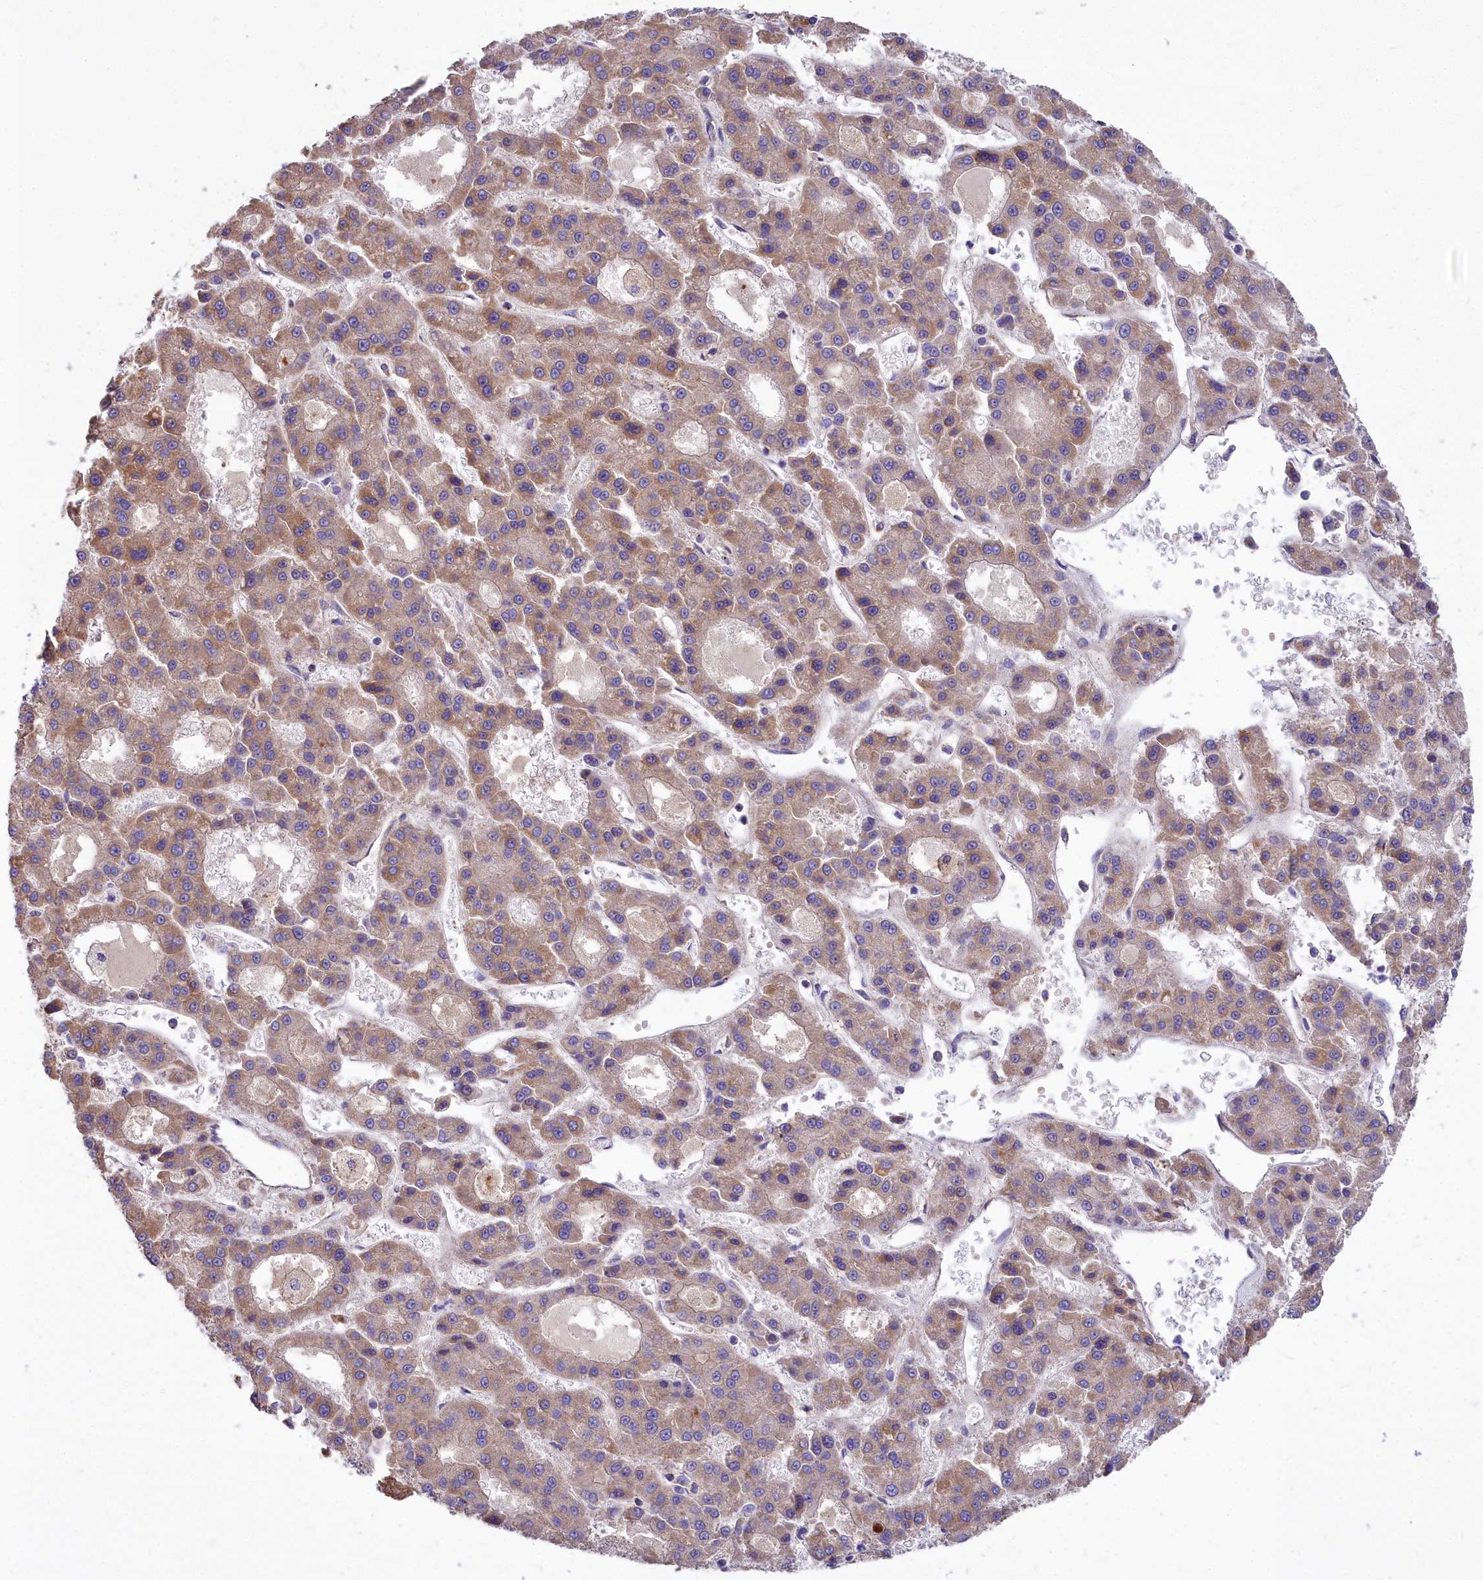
{"staining": {"intensity": "moderate", "quantity": "25%-75%", "location": "cytoplasmic/membranous"}, "tissue": "liver cancer", "cell_type": "Tumor cells", "image_type": "cancer", "snomed": [{"axis": "morphology", "description": "Carcinoma, Hepatocellular, NOS"}, {"axis": "topography", "description": "Liver"}], "caption": "IHC of human liver cancer exhibits medium levels of moderate cytoplasmic/membranous expression in approximately 25%-75% of tumor cells.", "gene": "FRMPD1", "patient": {"sex": "male", "age": 70}}